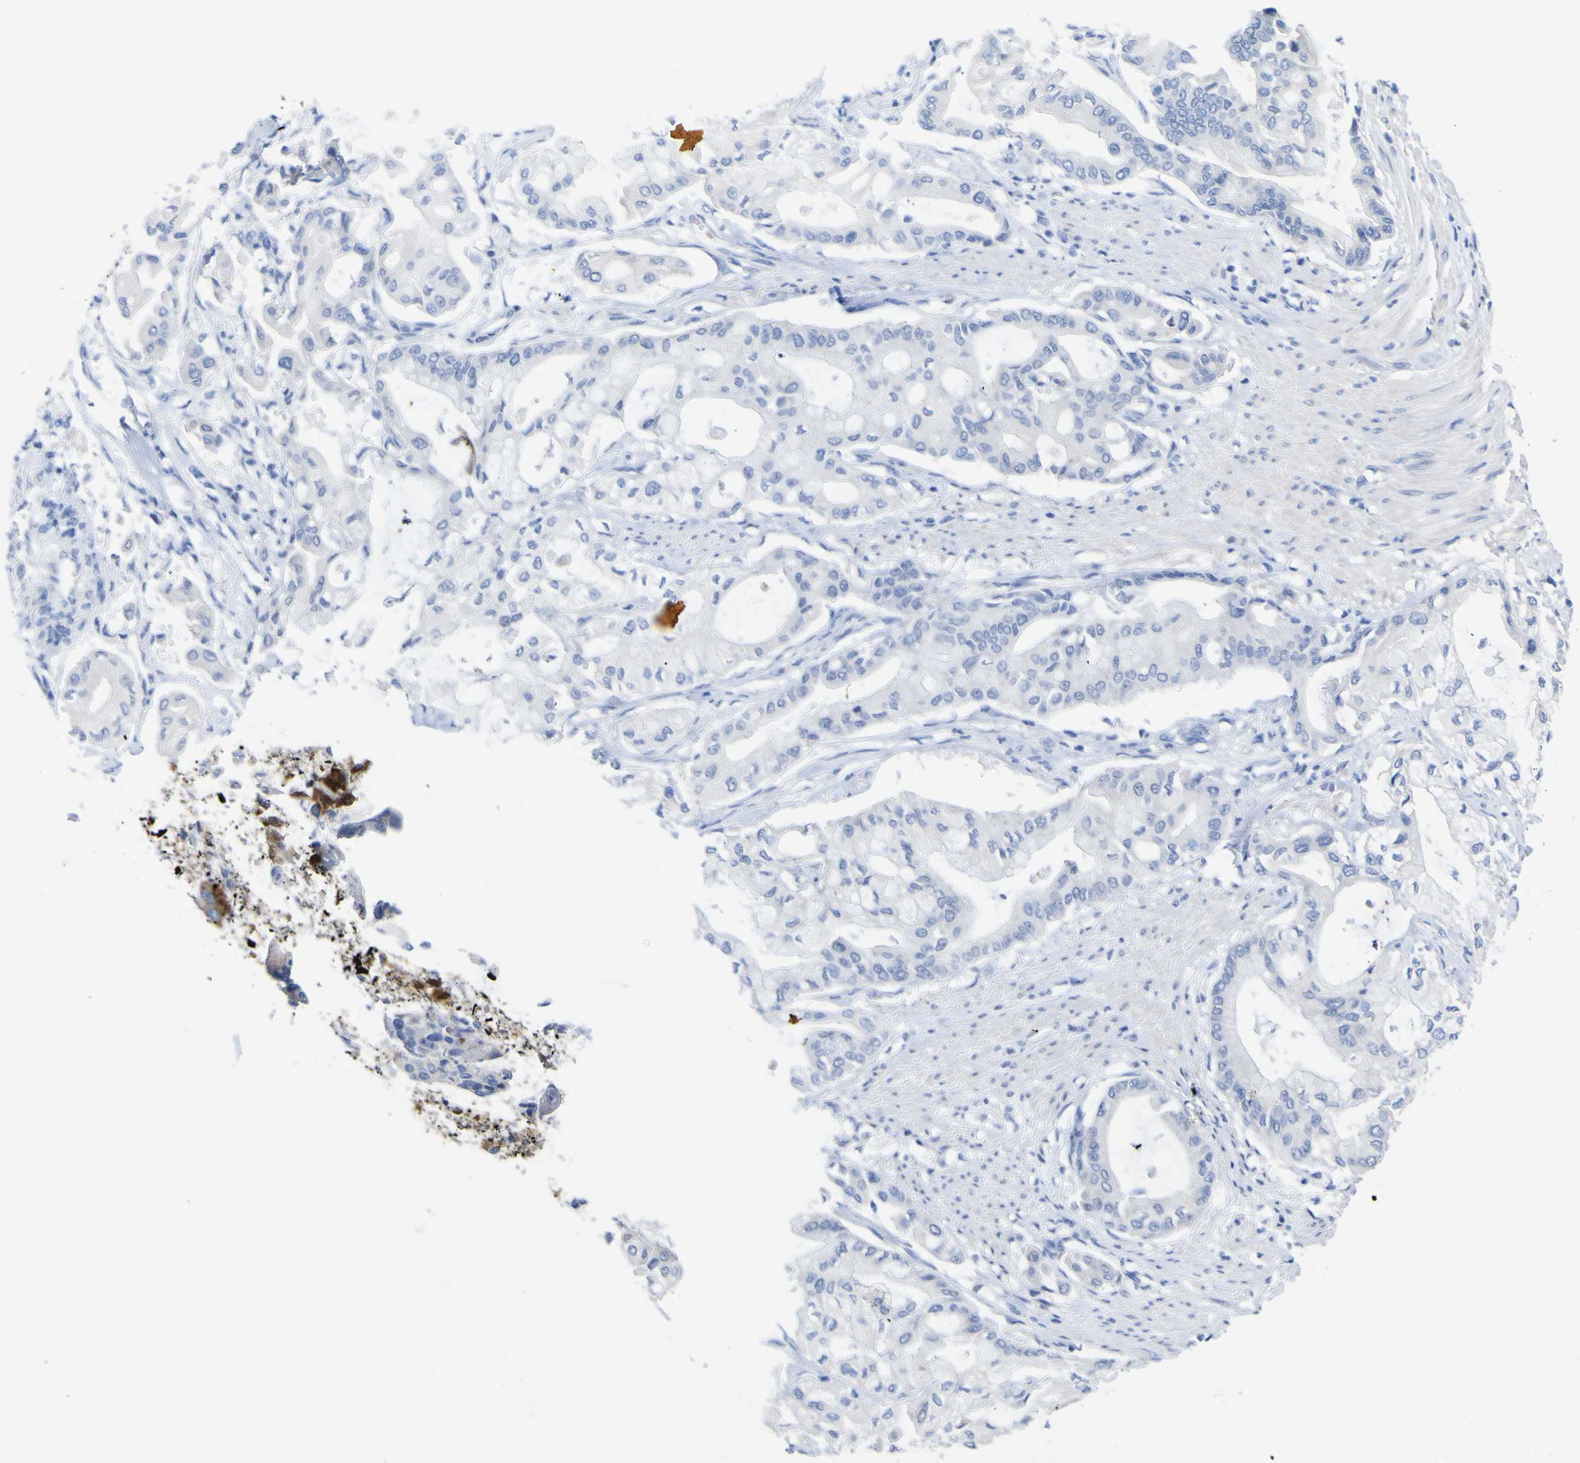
{"staining": {"intensity": "negative", "quantity": "none", "location": "none"}, "tissue": "pancreatic cancer", "cell_type": "Tumor cells", "image_type": "cancer", "snomed": [{"axis": "morphology", "description": "Adenocarcinoma, NOS"}, {"axis": "morphology", "description": "Adenocarcinoma, metastatic, NOS"}, {"axis": "topography", "description": "Lymph node"}, {"axis": "topography", "description": "Pancreas"}, {"axis": "topography", "description": "Duodenum"}], "caption": "Photomicrograph shows no protein positivity in tumor cells of pancreatic cancer (metastatic adenocarcinoma) tissue.", "gene": "GCM1", "patient": {"sex": "female", "age": 64}}